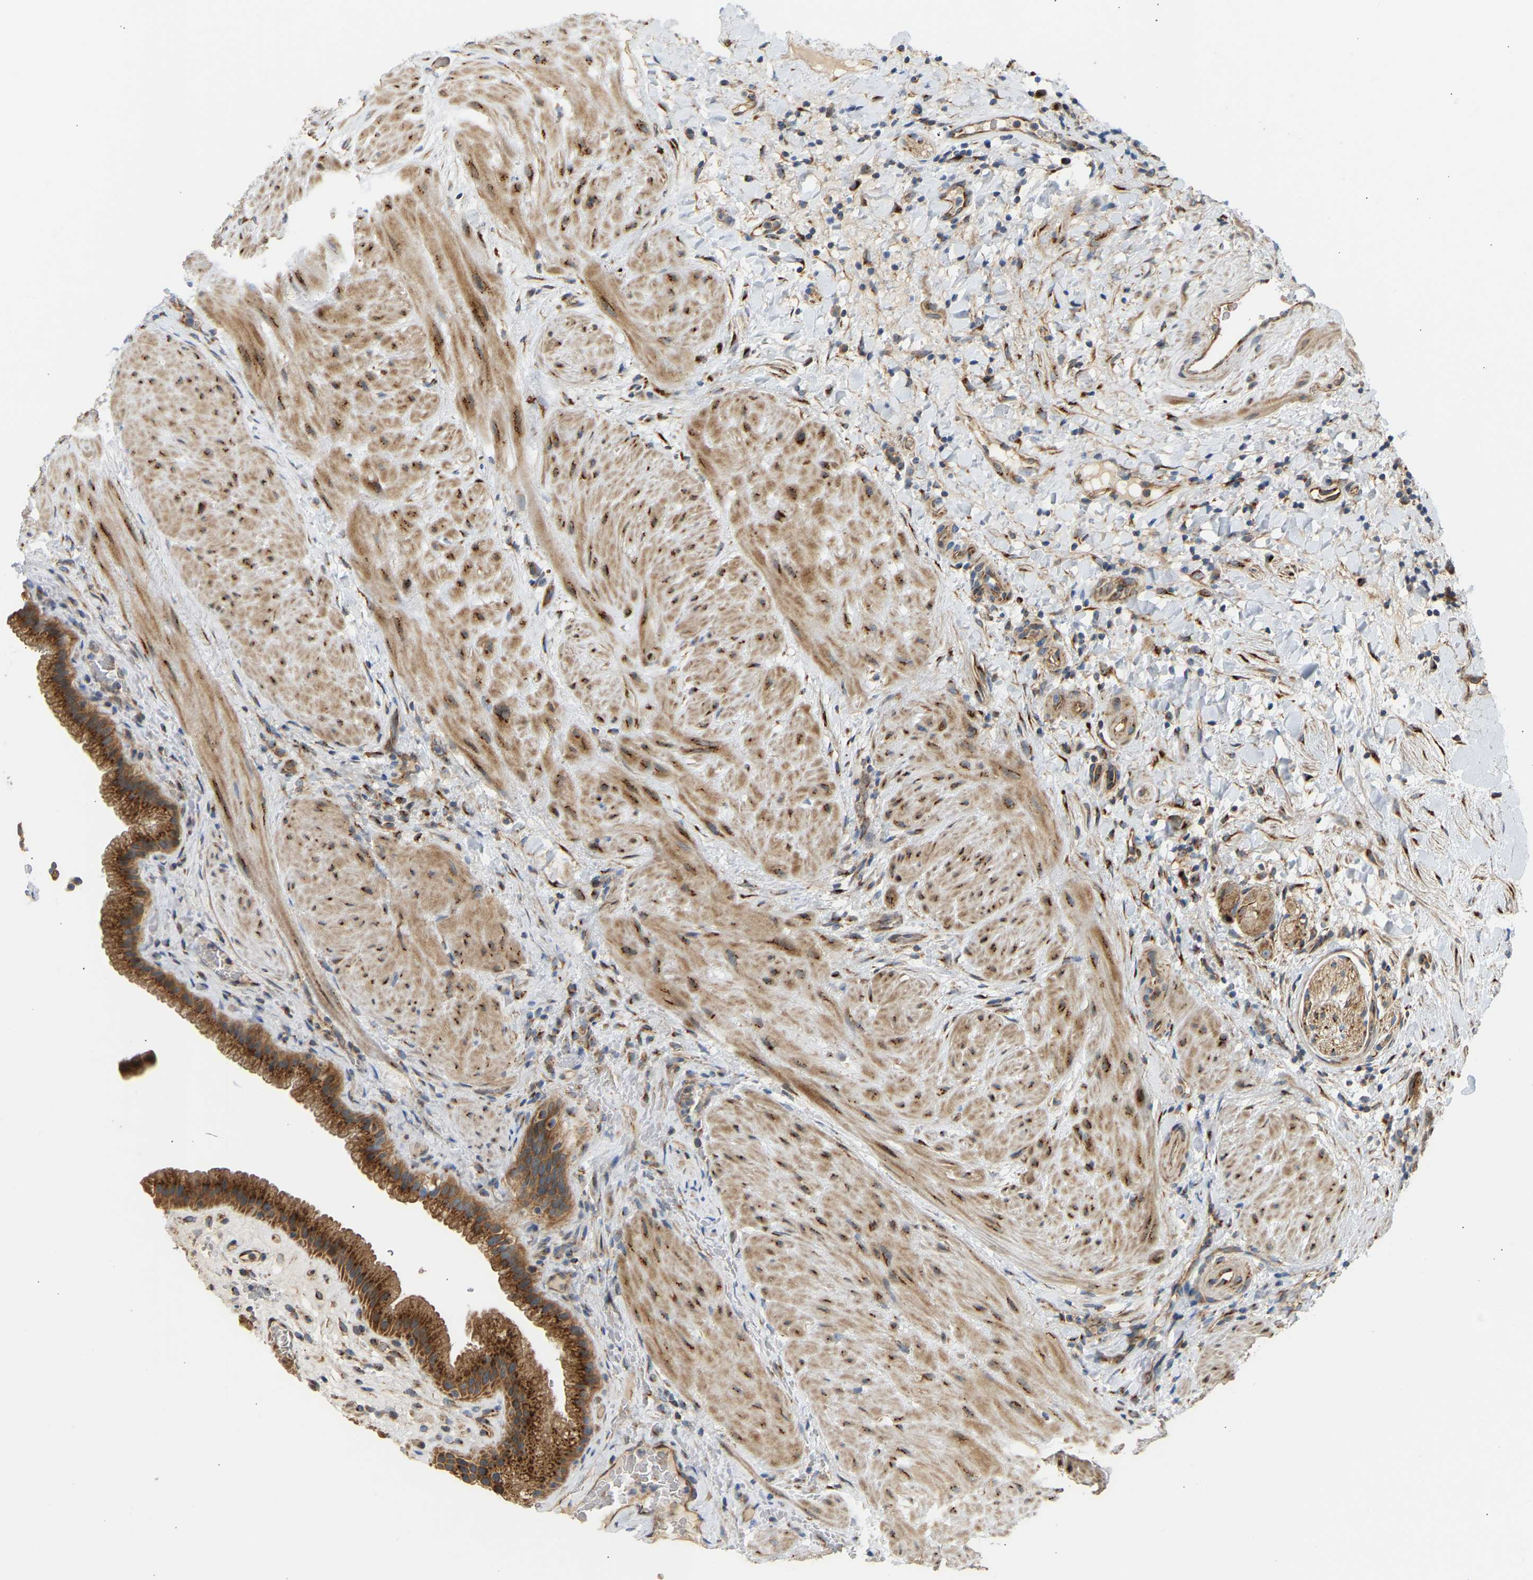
{"staining": {"intensity": "moderate", "quantity": ">75%", "location": "cytoplasmic/membranous"}, "tissue": "gallbladder", "cell_type": "Glandular cells", "image_type": "normal", "snomed": [{"axis": "morphology", "description": "Normal tissue, NOS"}, {"axis": "topography", "description": "Gallbladder"}], "caption": "A medium amount of moderate cytoplasmic/membranous staining is appreciated in approximately >75% of glandular cells in normal gallbladder. The staining was performed using DAB, with brown indicating positive protein expression. Nuclei are stained blue with hematoxylin.", "gene": "YIPF2", "patient": {"sex": "male", "age": 49}}